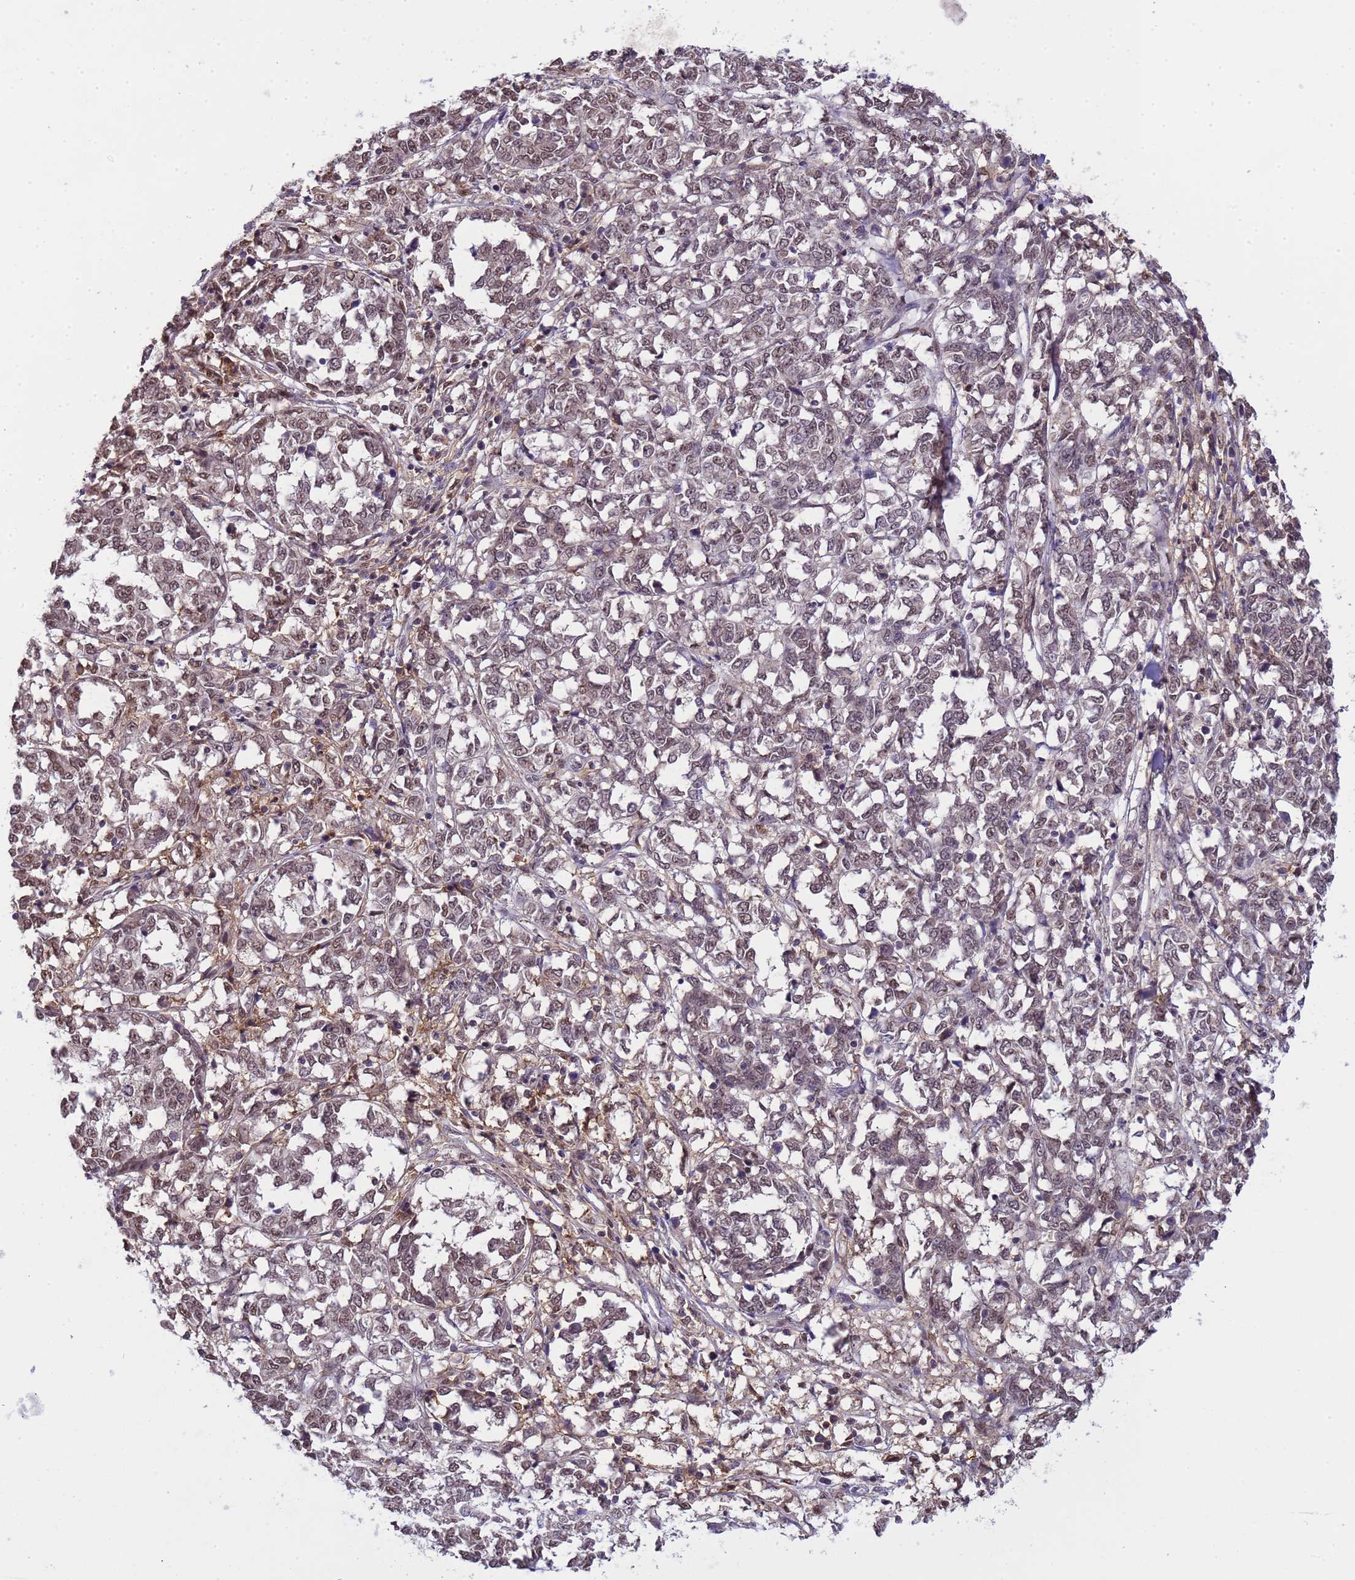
{"staining": {"intensity": "weak", "quantity": ">75%", "location": "nuclear"}, "tissue": "melanoma", "cell_type": "Tumor cells", "image_type": "cancer", "snomed": [{"axis": "morphology", "description": "Malignant melanoma, NOS"}, {"axis": "topography", "description": "Skin"}], "caption": "Melanoma stained with DAB IHC displays low levels of weak nuclear positivity in approximately >75% of tumor cells.", "gene": "CD53", "patient": {"sex": "female", "age": 72}}